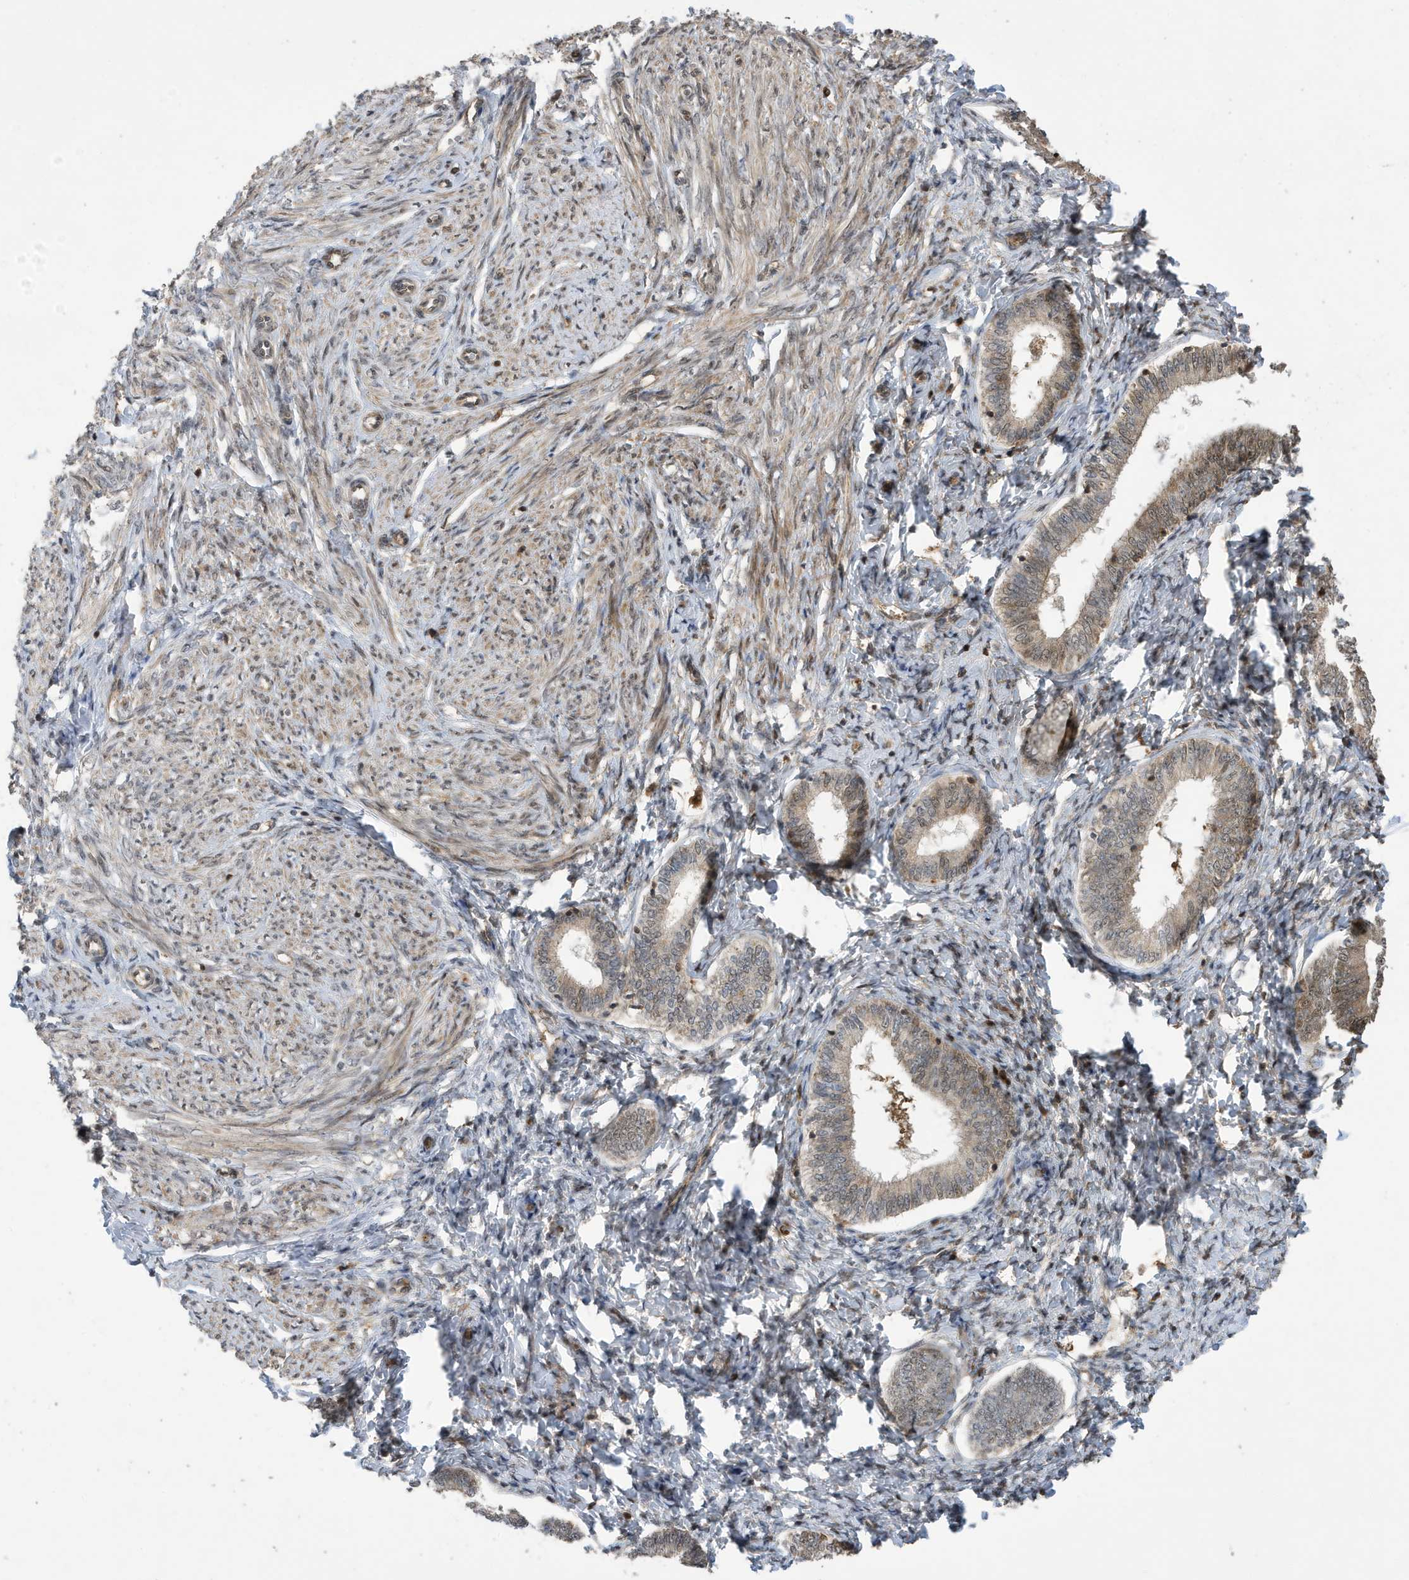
{"staining": {"intensity": "moderate", "quantity": "<25%", "location": "cytoplasmic/membranous,nuclear"}, "tissue": "endometrium", "cell_type": "Cells in endometrial stroma", "image_type": "normal", "snomed": [{"axis": "morphology", "description": "Normal tissue, NOS"}, {"axis": "topography", "description": "Endometrium"}], "caption": "High-magnification brightfield microscopy of normal endometrium stained with DAB (3,3'-diaminobenzidine) (brown) and counterstained with hematoxylin (blue). cells in endometrial stroma exhibit moderate cytoplasmic/membranous,nuclear staining is appreciated in about<25% of cells.", "gene": "UBQLN1", "patient": {"sex": "female", "age": 72}}